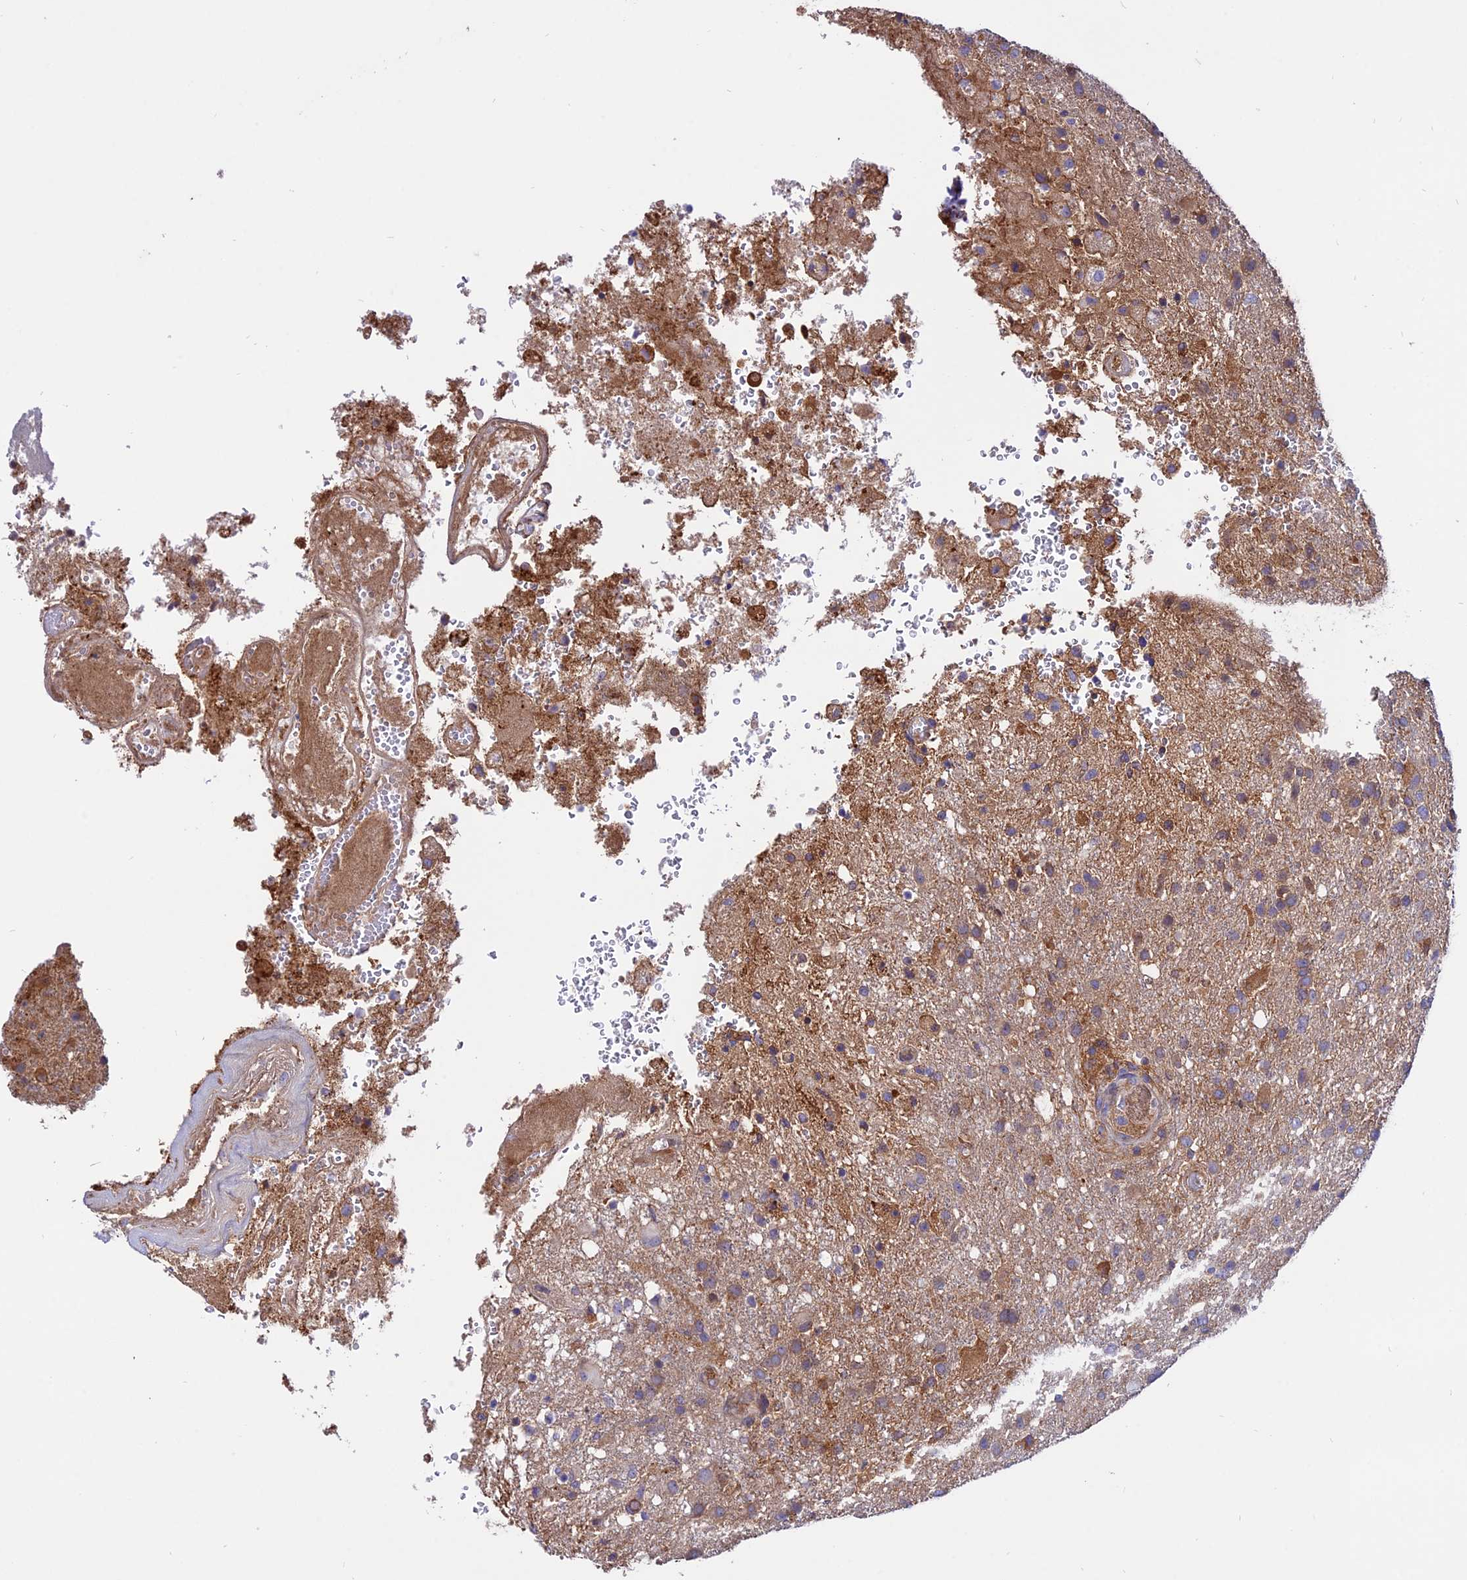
{"staining": {"intensity": "moderate", "quantity": "25%-75%", "location": "cytoplasmic/membranous"}, "tissue": "glioma", "cell_type": "Tumor cells", "image_type": "cancer", "snomed": [{"axis": "morphology", "description": "Glioma, malignant, High grade"}, {"axis": "topography", "description": "Brain"}], "caption": "High-grade glioma (malignant) stained with immunohistochemistry reveals moderate cytoplasmic/membranous positivity in approximately 25%-75% of tumor cells.", "gene": "PYM1", "patient": {"sex": "female", "age": 74}}